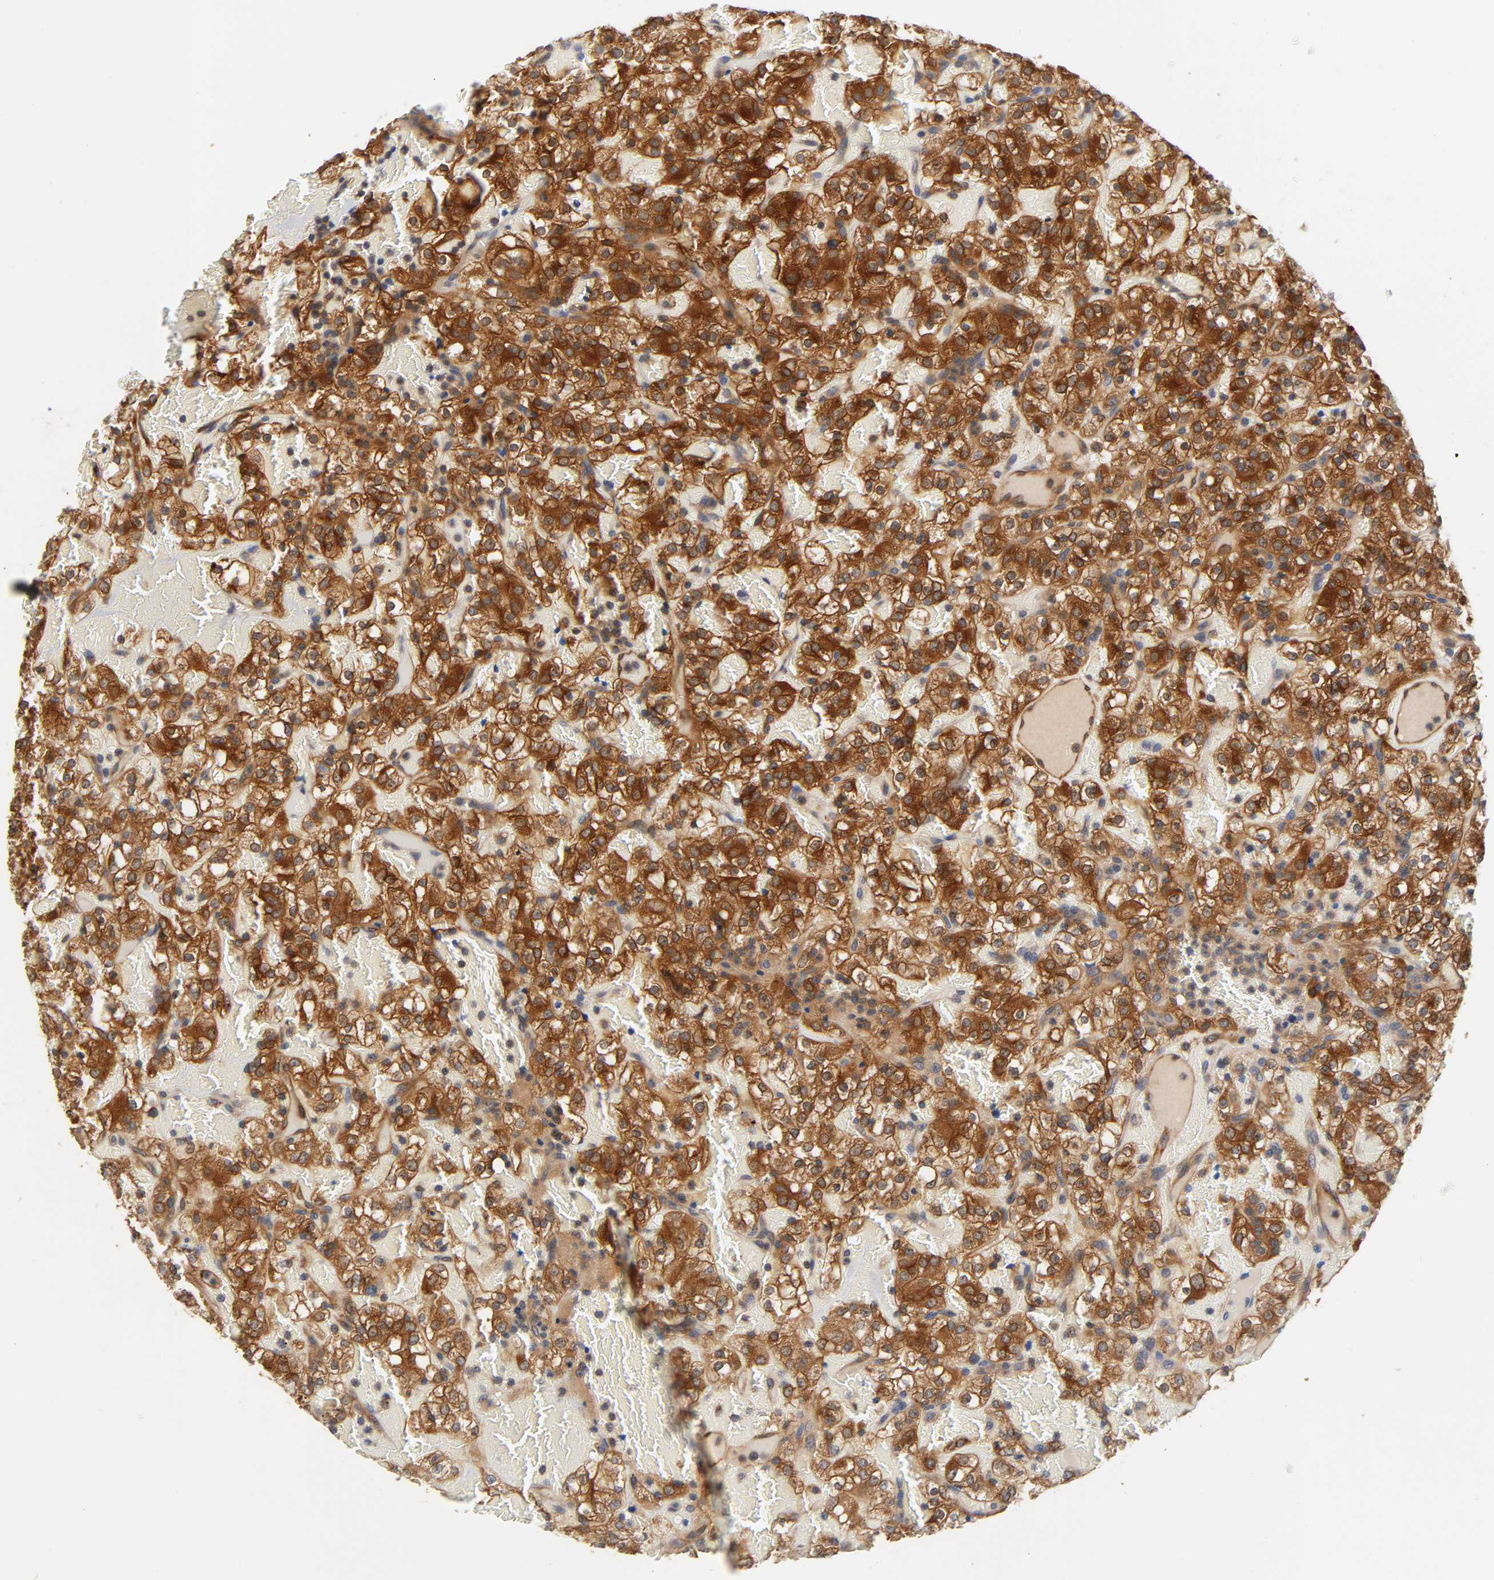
{"staining": {"intensity": "strong", "quantity": ">75%", "location": "cytoplasmic/membranous"}, "tissue": "renal cancer", "cell_type": "Tumor cells", "image_type": "cancer", "snomed": [{"axis": "morphology", "description": "Normal tissue, NOS"}, {"axis": "morphology", "description": "Adenocarcinoma, NOS"}, {"axis": "topography", "description": "Kidney"}], "caption": "An image of human renal adenocarcinoma stained for a protein displays strong cytoplasmic/membranous brown staining in tumor cells.", "gene": "PRKAB1", "patient": {"sex": "female", "age": 72}}